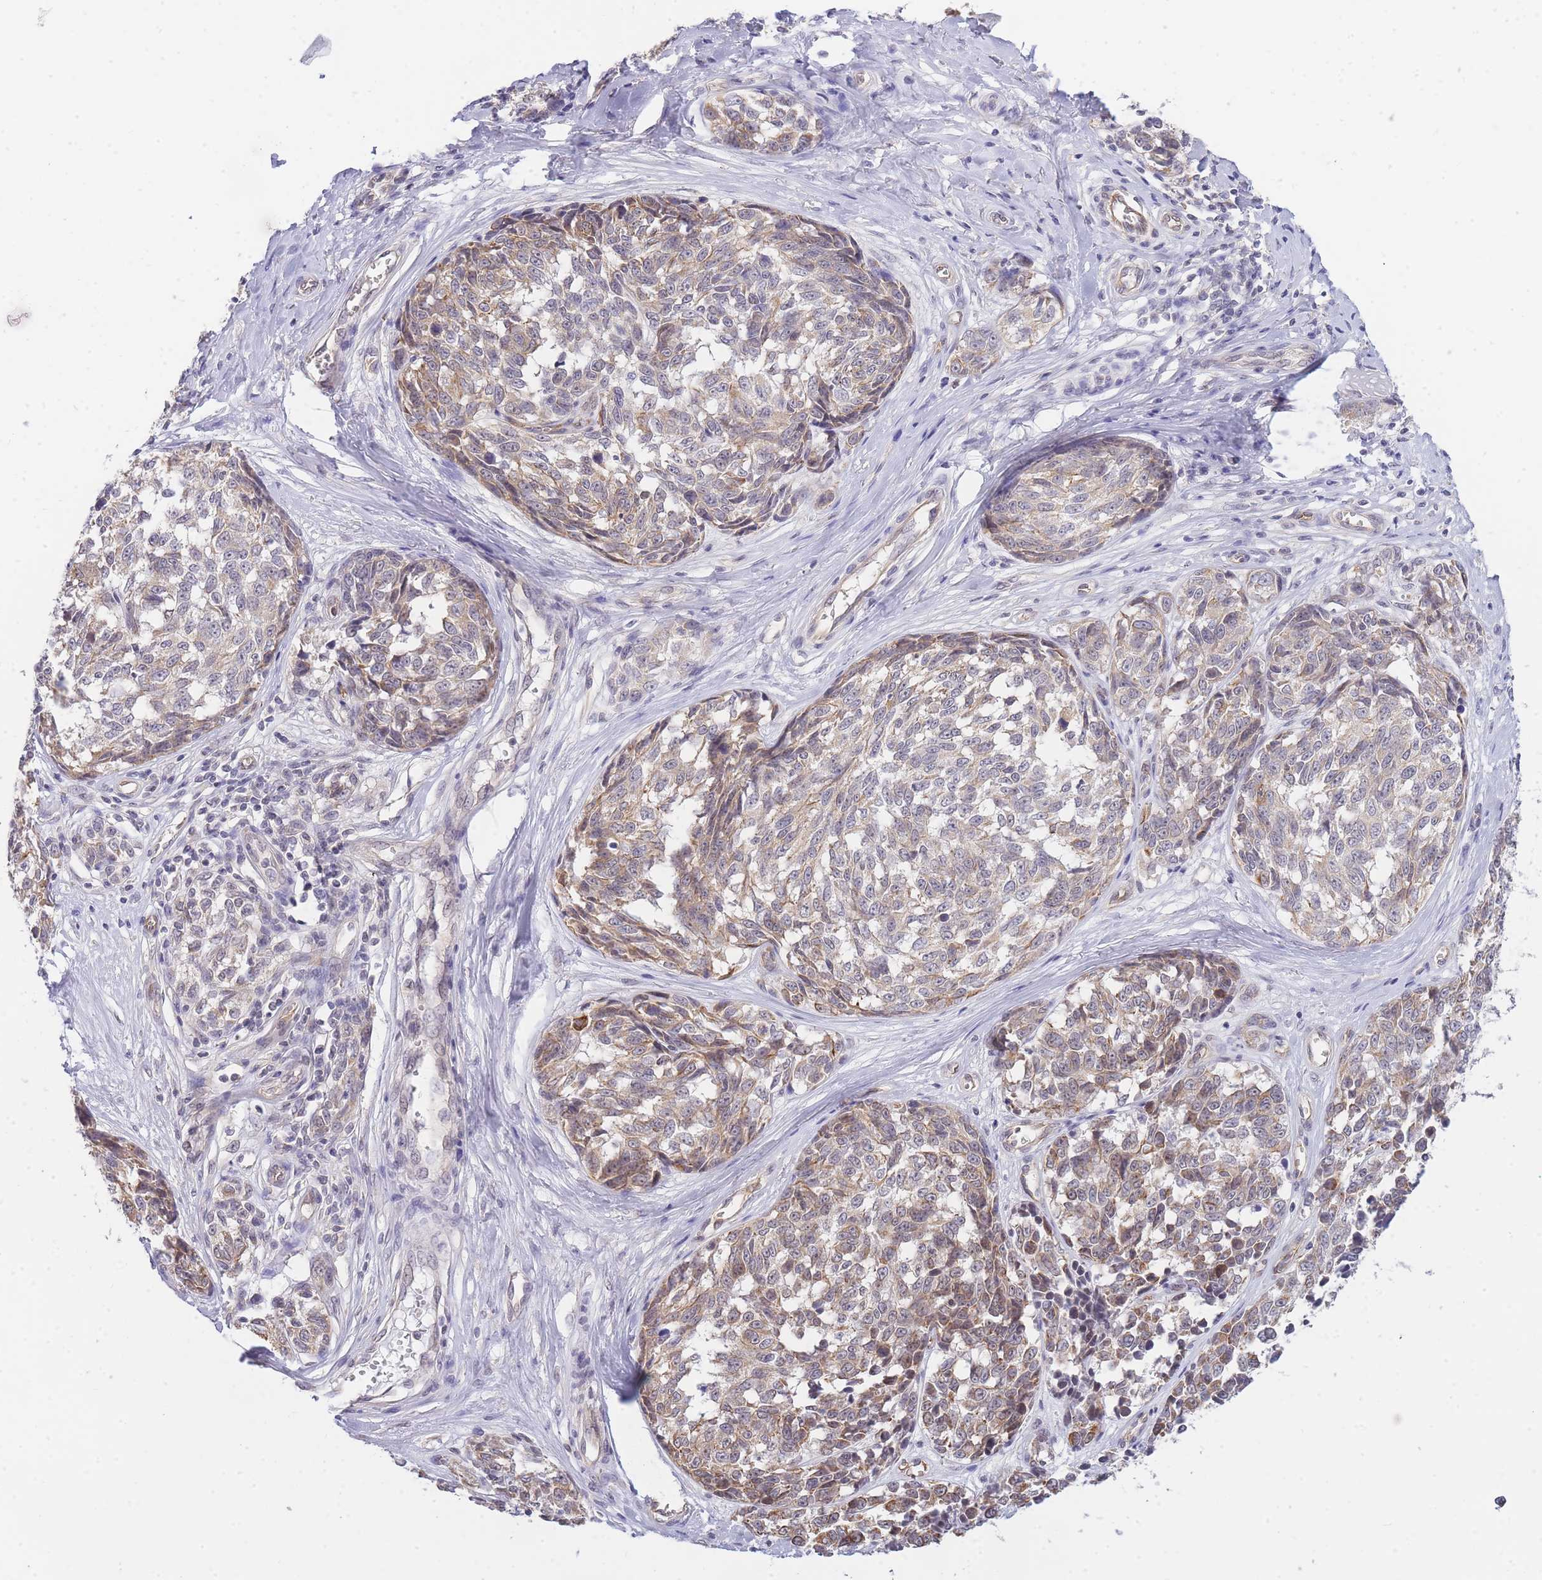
{"staining": {"intensity": "weak", "quantity": ">75%", "location": "cytoplasmic/membranous"}, "tissue": "melanoma", "cell_type": "Tumor cells", "image_type": "cancer", "snomed": [{"axis": "morphology", "description": "Normal tissue, NOS"}, {"axis": "morphology", "description": "Malignant melanoma, NOS"}, {"axis": "topography", "description": "Skin"}], "caption": "IHC image of neoplastic tissue: human malignant melanoma stained using immunohistochemistry displays low levels of weak protein expression localized specifically in the cytoplasmic/membranous of tumor cells, appearing as a cytoplasmic/membranous brown color.", "gene": "C19orf25", "patient": {"sex": "female", "age": 64}}